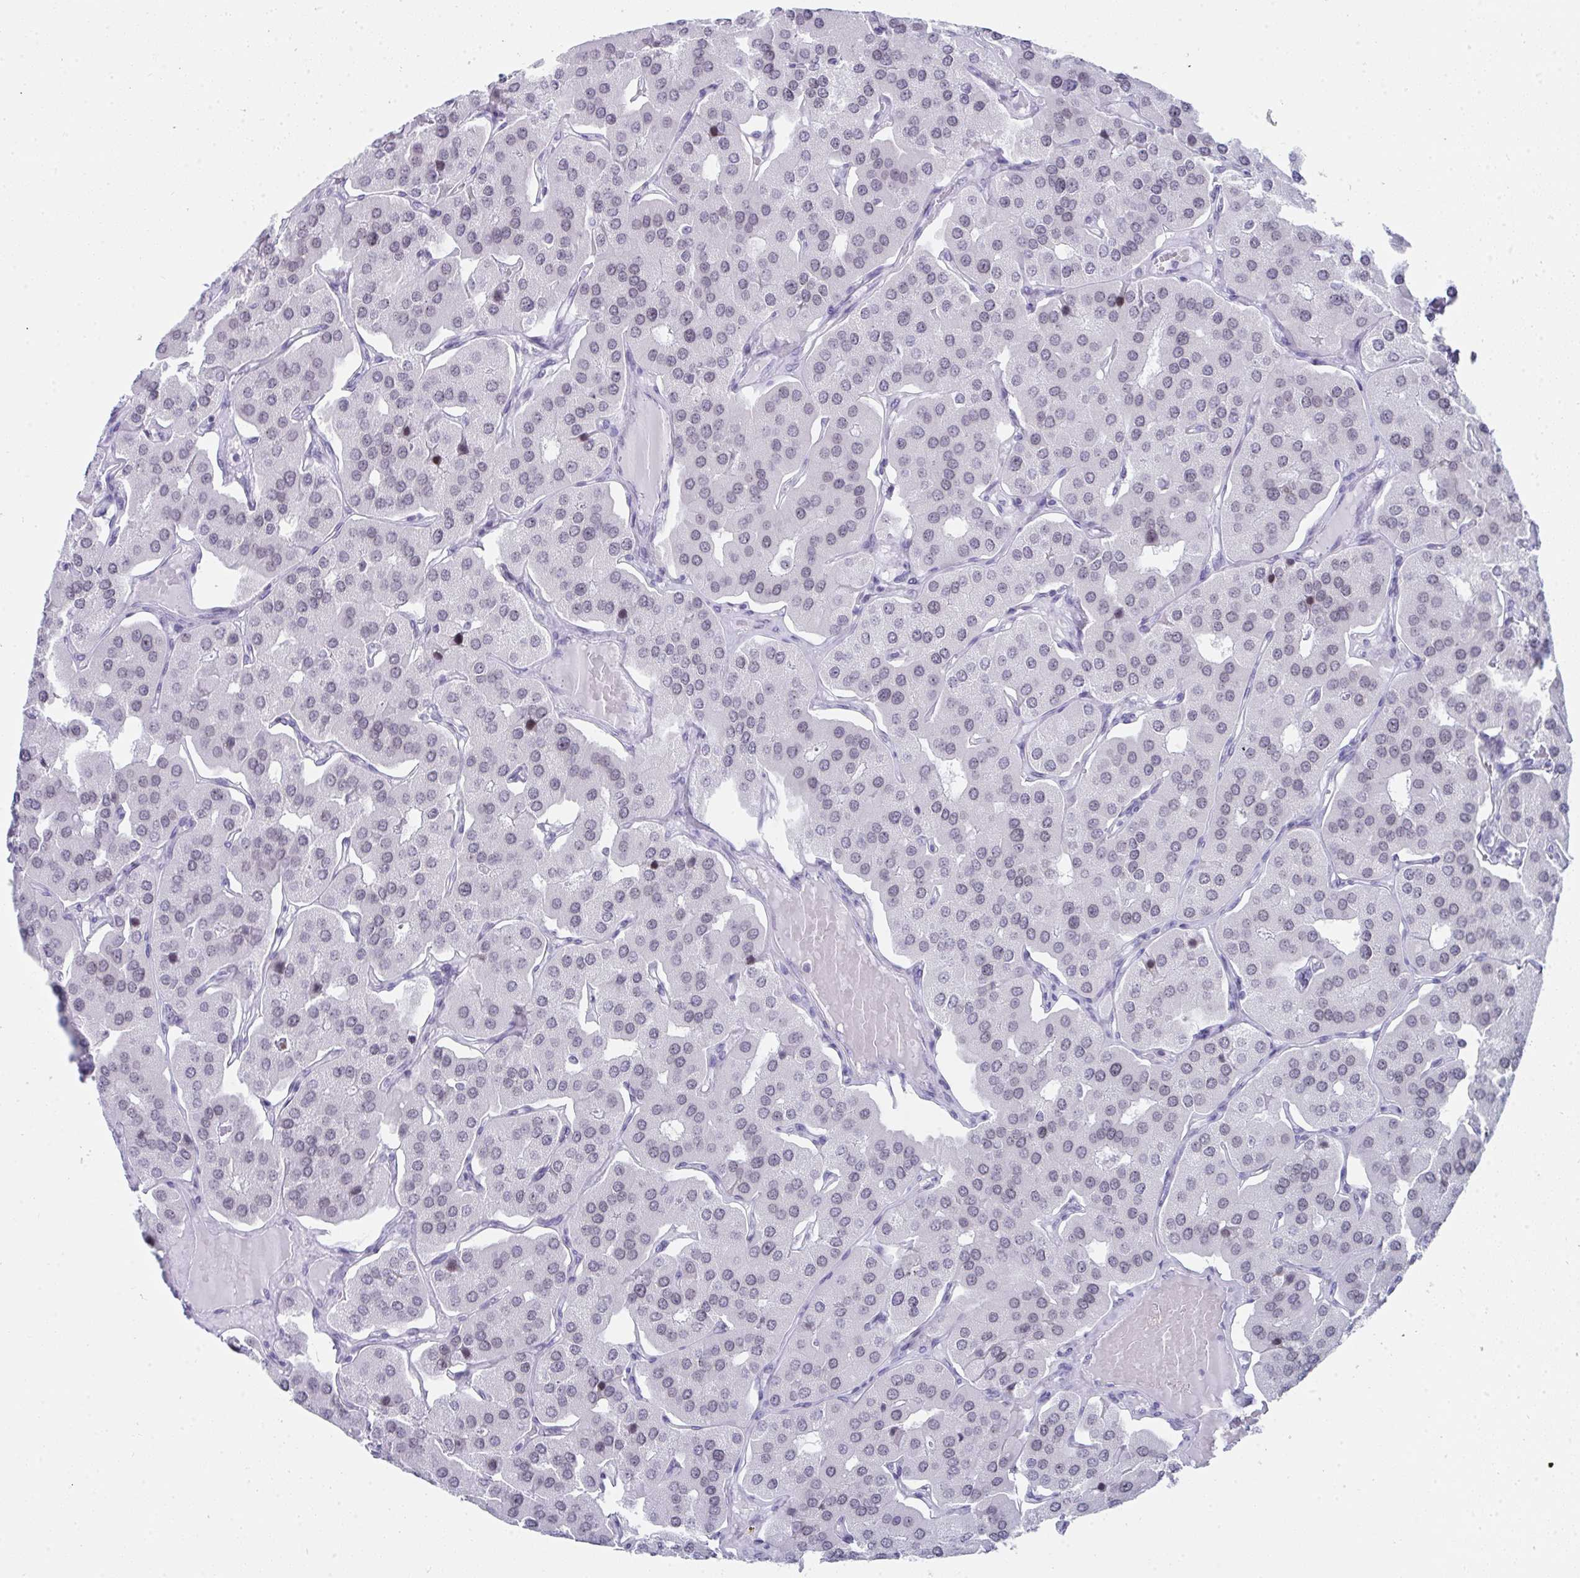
{"staining": {"intensity": "negative", "quantity": "none", "location": "none"}, "tissue": "parathyroid gland", "cell_type": "Glandular cells", "image_type": "normal", "snomed": [{"axis": "morphology", "description": "Normal tissue, NOS"}, {"axis": "morphology", "description": "Adenoma, NOS"}, {"axis": "topography", "description": "Parathyroid gland"}], "caption": "IHC photomicrograph of unremarkable parathyroid gland stained for a protein (brown), which reveals no staining in glandular cells. Nuclei are stained in blue.", "gene": "NOP10", "patient": {"sex": "female", "age": 86}}